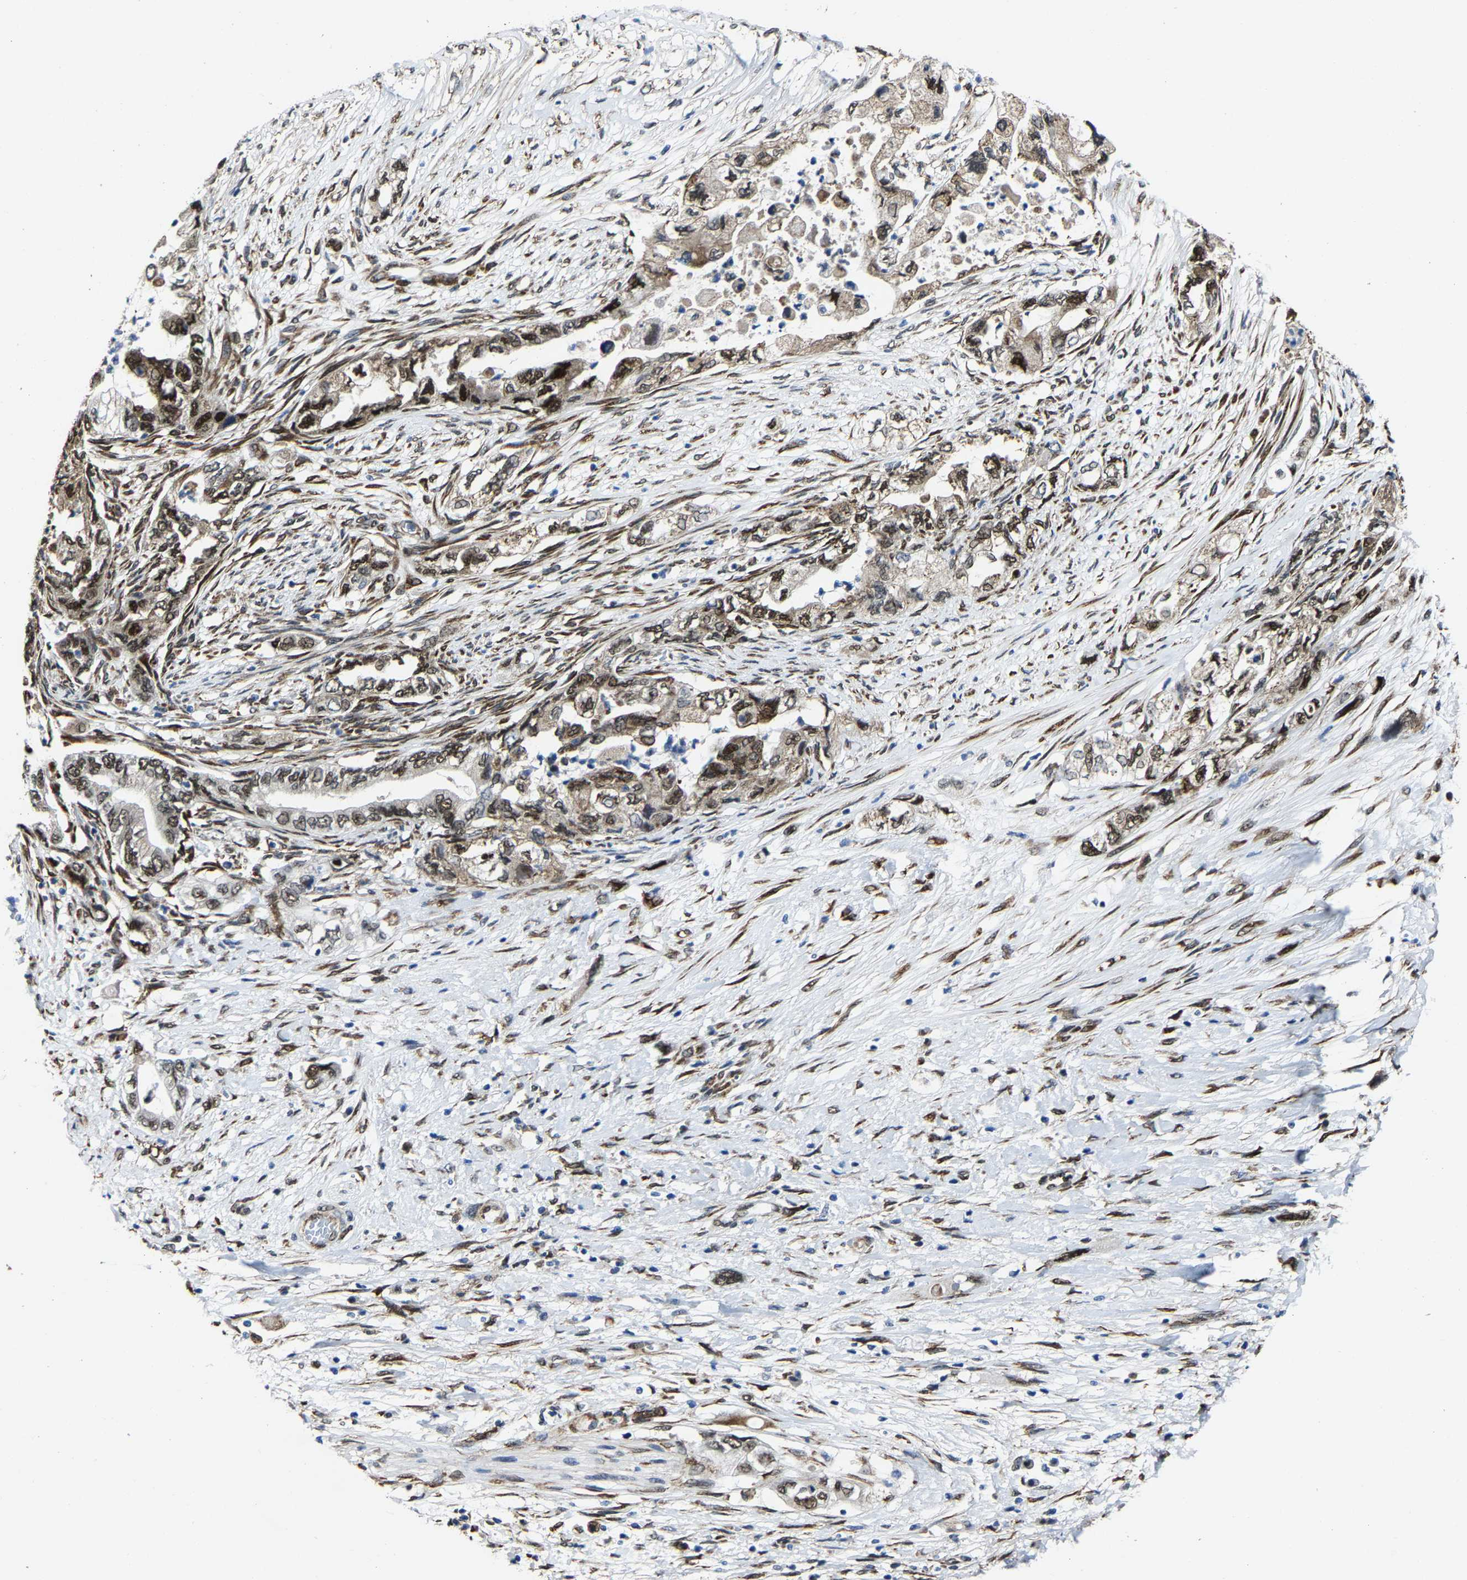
{"staining": {"intensity": "strong", "quantity": "25%-75%", "location": "nuclear"}, "tissue": "pancreatic cancer", "cell_type": "Tumor cells", "image_type": "cancer", "snomed": [{"axis": "morphology", "description": "Adenocarcinoma, NOS"}, {"axis": "topography", "description": "Pancreas"}], "caption": "The image shows a brown stain indicating the presence of a protein in the nuclear of tumor cells in adenocarcinoma (pancreatic).", "gene": "METTL1", "patient": {"sex": "female", "age": 73}}